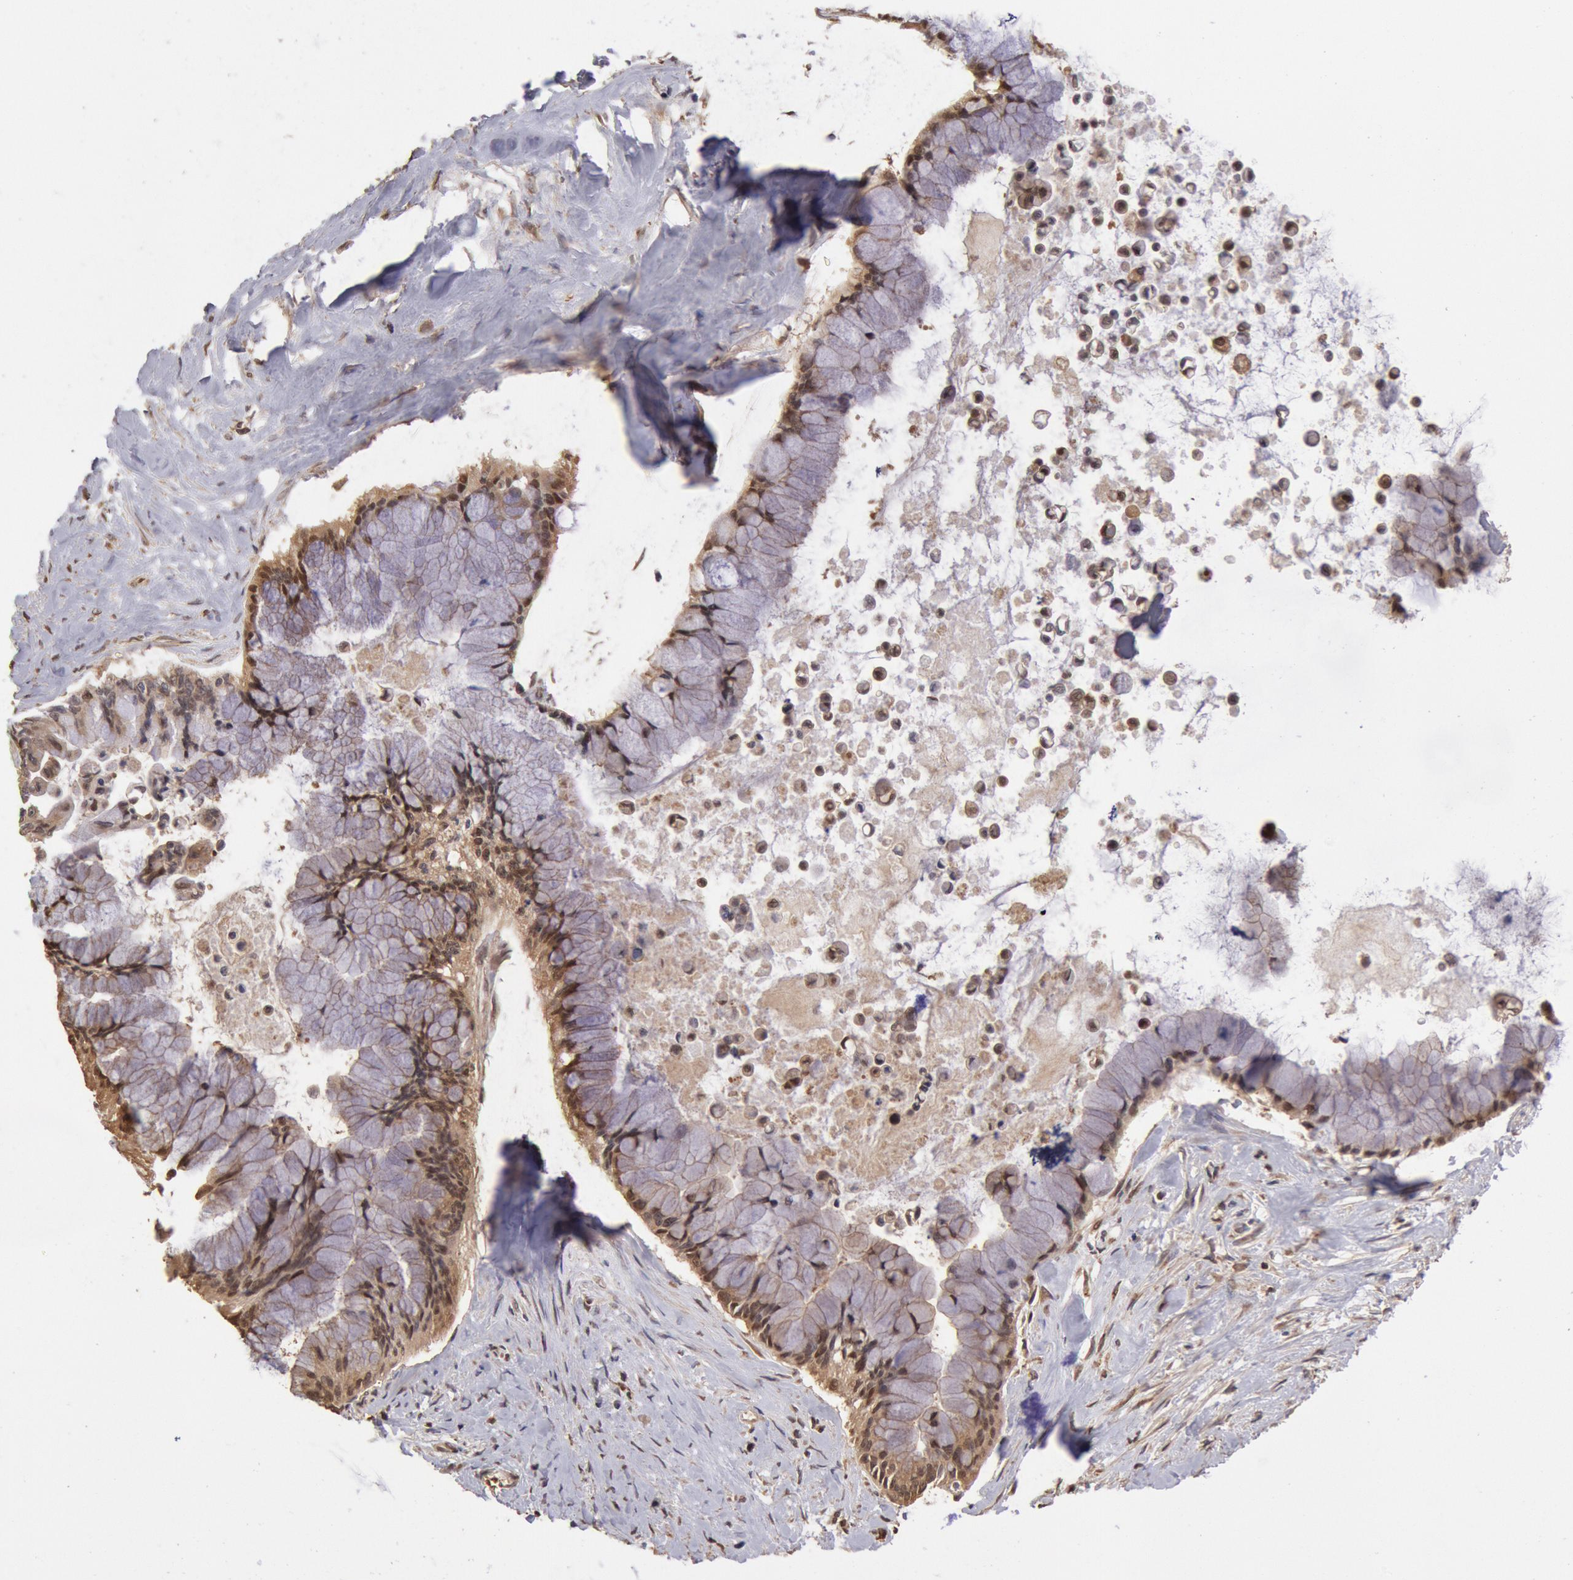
{"staining": {"intensity": "moderate", "quantity": ">75%", "location": "cytoplasmic/membranous,nuclear"}, "tissue": "pancreatic cancer", "cell_type": "Tumor cells", "image_type": "cancer", "snomed": [{"axis": "morphology", "description": "Adenocarcinoma, NOS"}, {"axis": "topography", "description": "Pancreas"}], "caption": "Brown immunohistochemical staining in pancreatic cancer (adenocarcinoma) shows moderate cytoplasmic/membranous and nuclear staining in about >75% of tumor cells. (DAB IHC, brown staining for protein, blue staining for nuclei).", "gene": "COMT", "patient": {"sex": "male", "age": 59}}